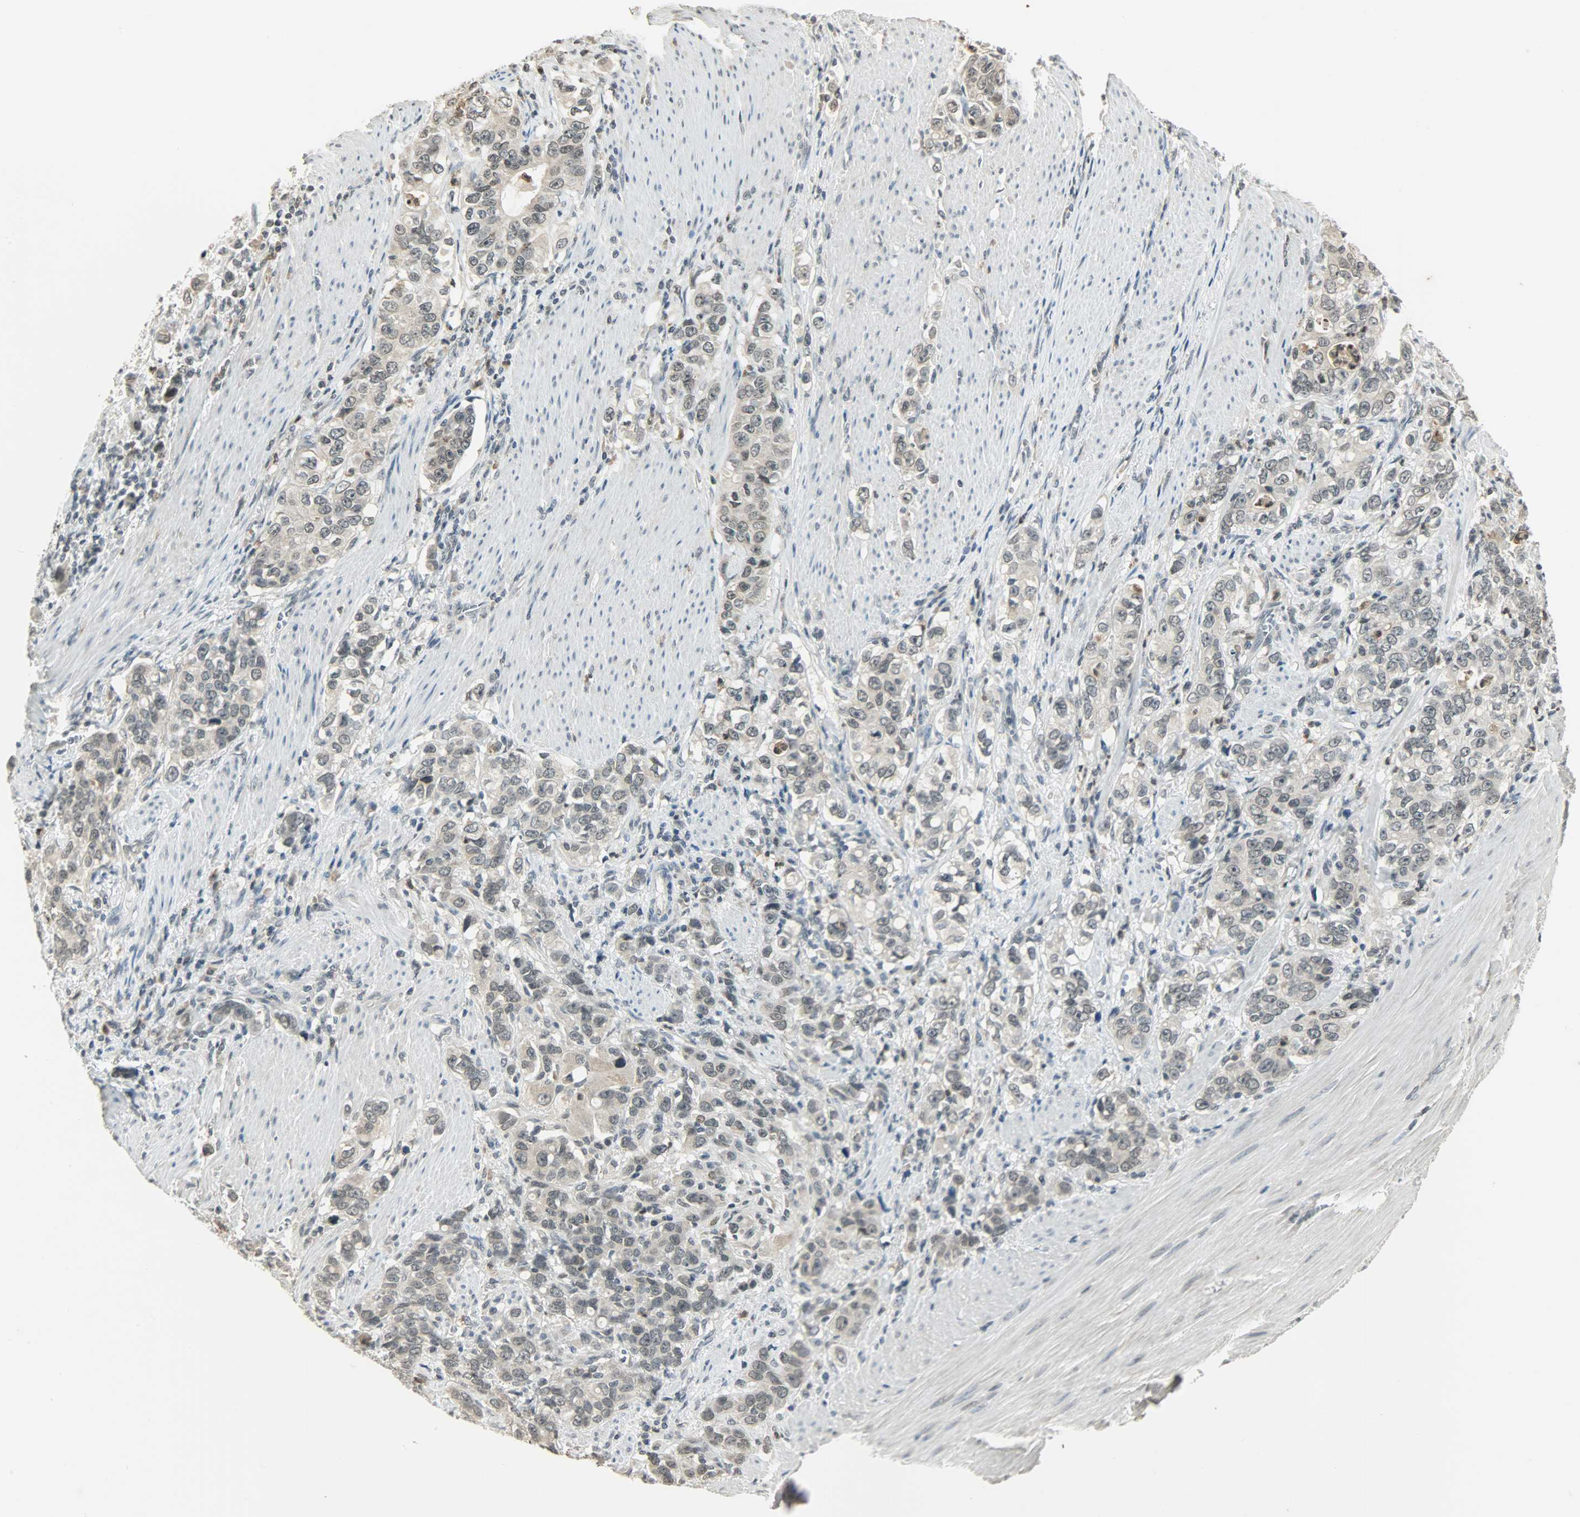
{"staining": {"intensity": "weak", "quantity": "25%-75%", "location": "cytoplasmic/membranous"}, "tissue": "stomach cancer", "cell_type": "Tumor cells", "image_type": "cancer", "snomed": [{"axis": "morphology", "description": "Adenocarcinoma, NOS"}, {"axis": "topography", "description": "Stomach, lower"}], "caption": "Adenocarcinoma (stomach) stained with a protein marker shows weak staining in tumor cells.", "gene": "SMARCA5", "patient": {"sex": "female", "age": 72}}